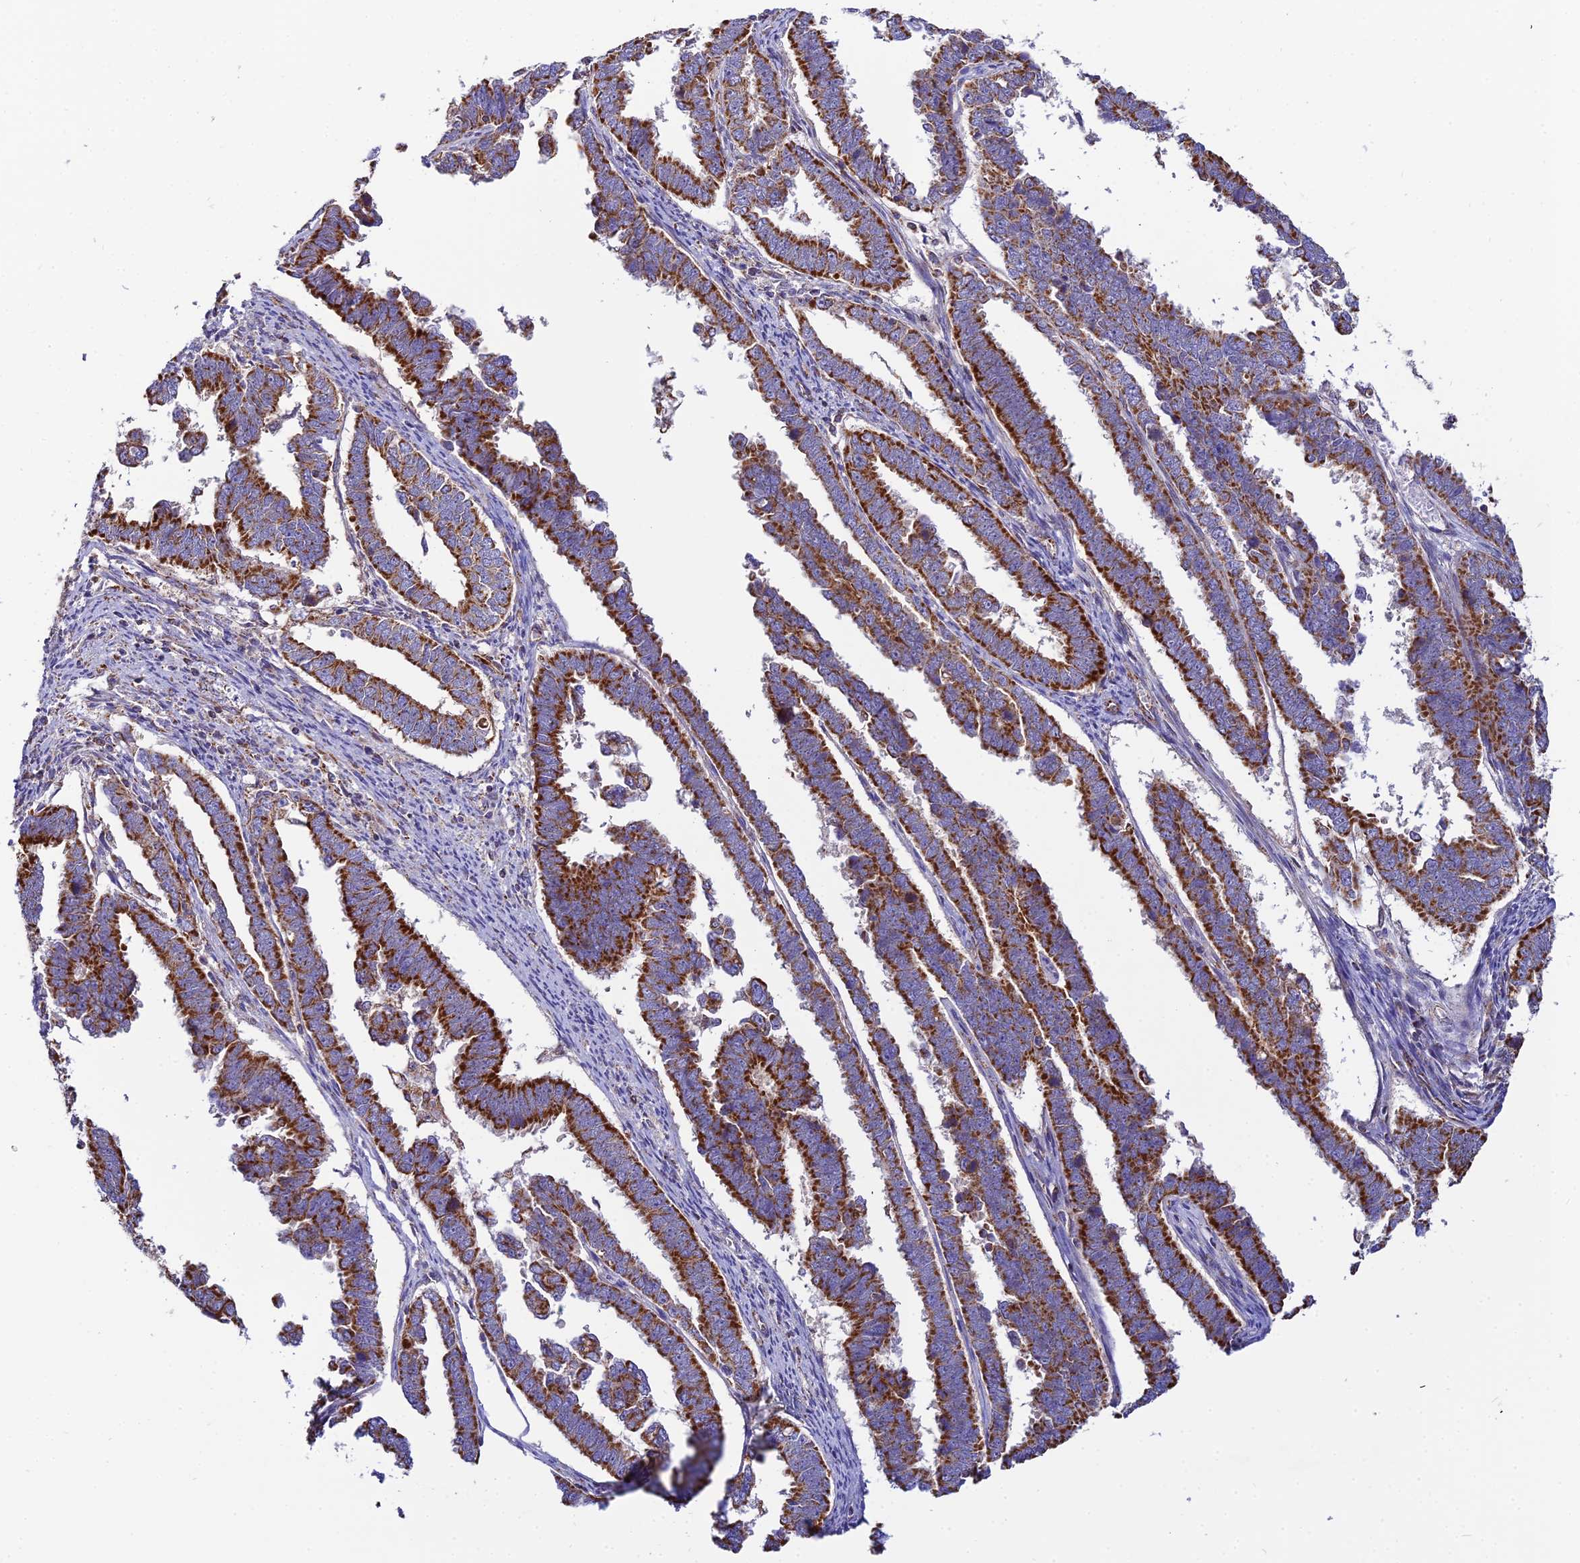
{"staining": {"intensity": "strong", "quantity": ">75%", "location": "cytoplasmic/membranous"}, "tissue": "endometrial cancer", "cell_type": "Tumor cells", "image_type": "cancer", "snomed": [{"axis": "morphology", "description": "Adenocarcinoma, NOS"}, {"axis": "topography", "description": "Endometrium"}], "caption": "Immunohistochemistry (DAB (3,3'-diaminobenzidine)) staining of adenocarcinoma (endometrial) displays strong cytoplasmic/membranous protein positivity in approximately >75% of tumor cells. (DAB IHC, brown staining for protein, blue staining for nuclei).", "gene": "NIPSNAP3A", "patient": {"sex": "female", "age": 75}}